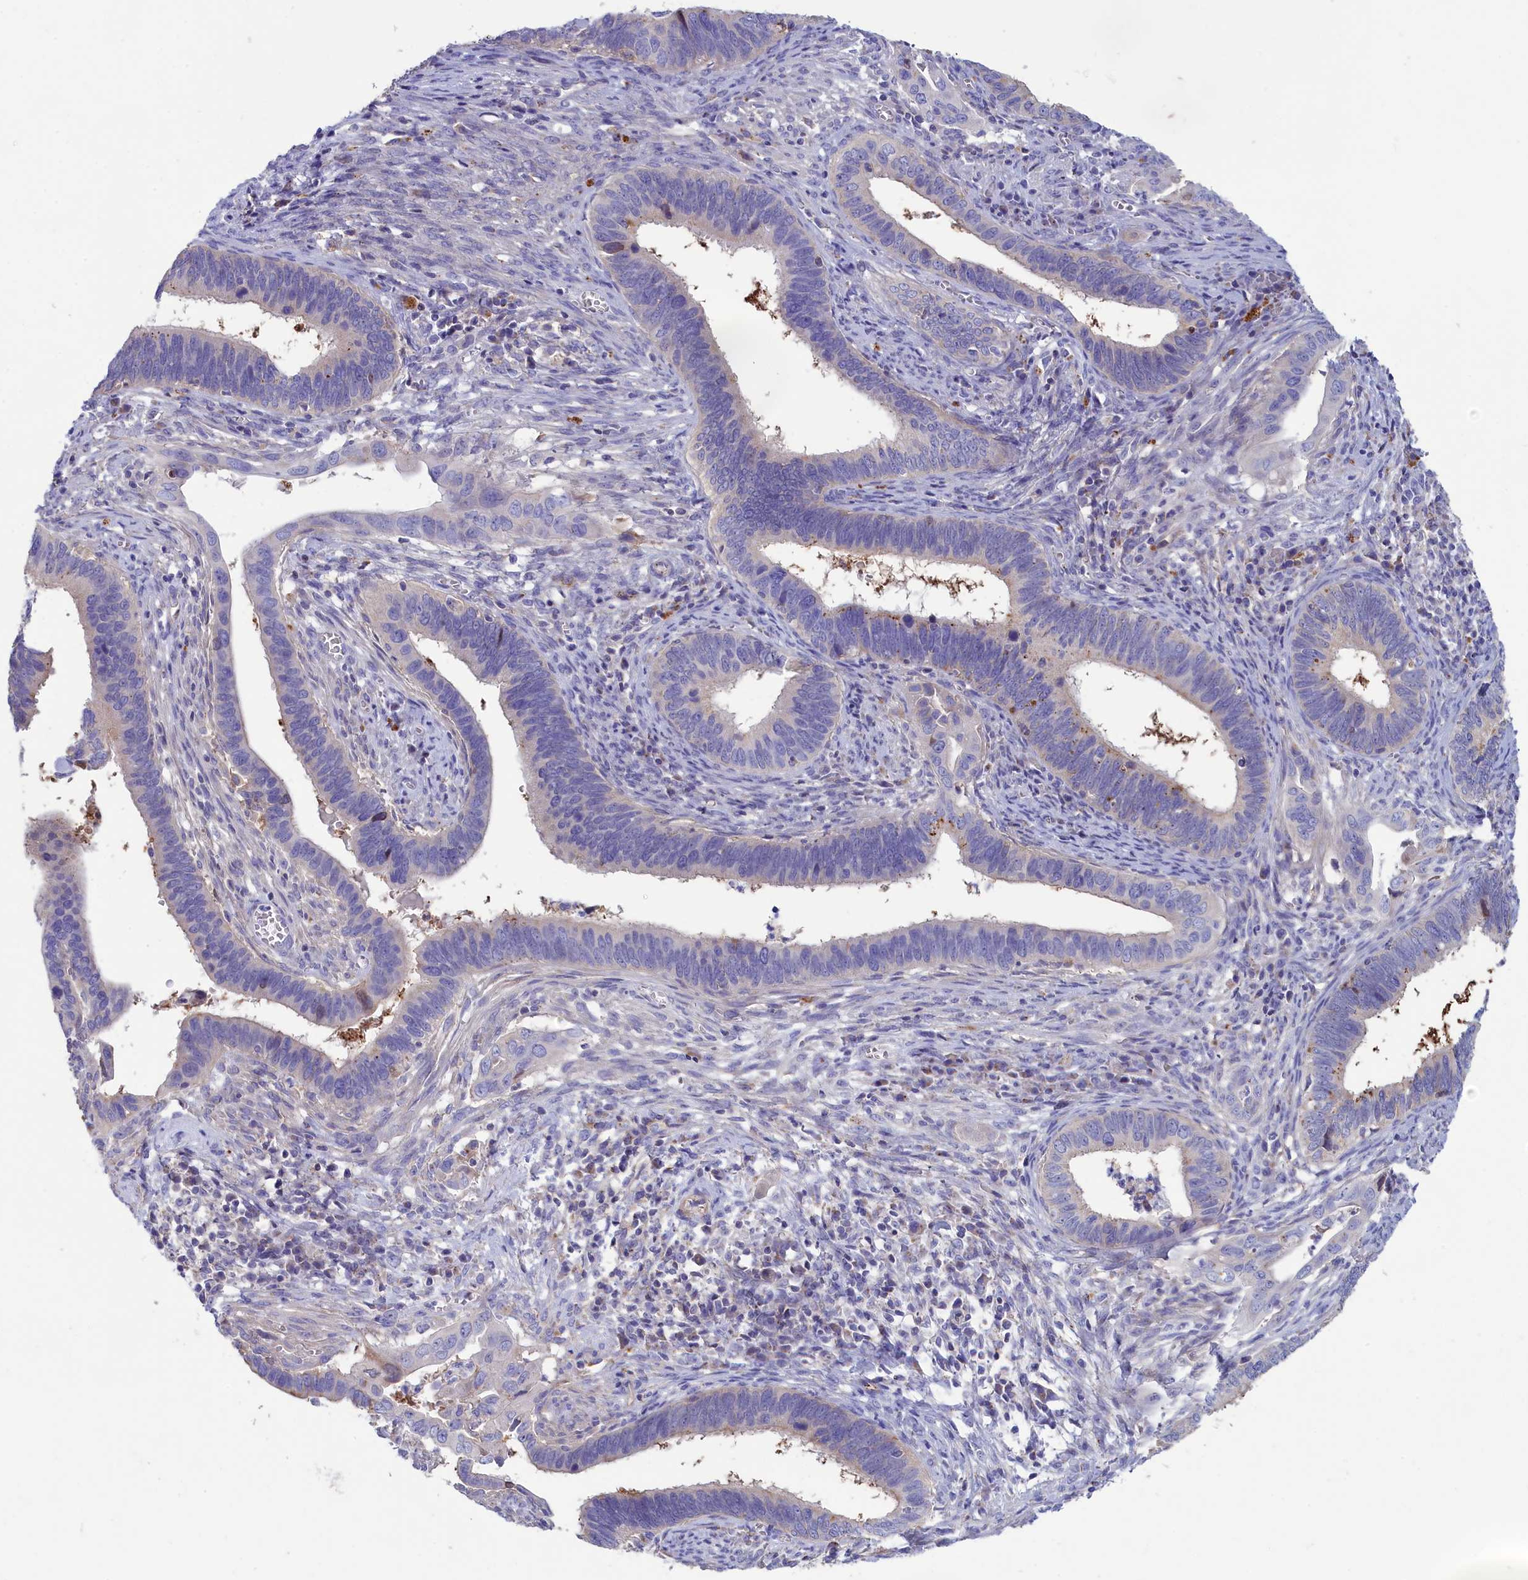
{"staining": {"intensity": "negative", "quantity": "none", "location": "none"}, "tissue": "cervical cancer", "cell_type": "Tumor cells", "image_type": "cancer", "snomed": [{"axis": "morphology", "description": "Adenocarcinoma, NOS"}, {"axis": "topography", "description": "Cervix"}], "caption": "Immunohistochemical staining of cervical adenocarcinoma demonstrates no significant positivity in tumor cells.", "gene": "WDR6", "patient": {"sex": "female", "age": 42}}